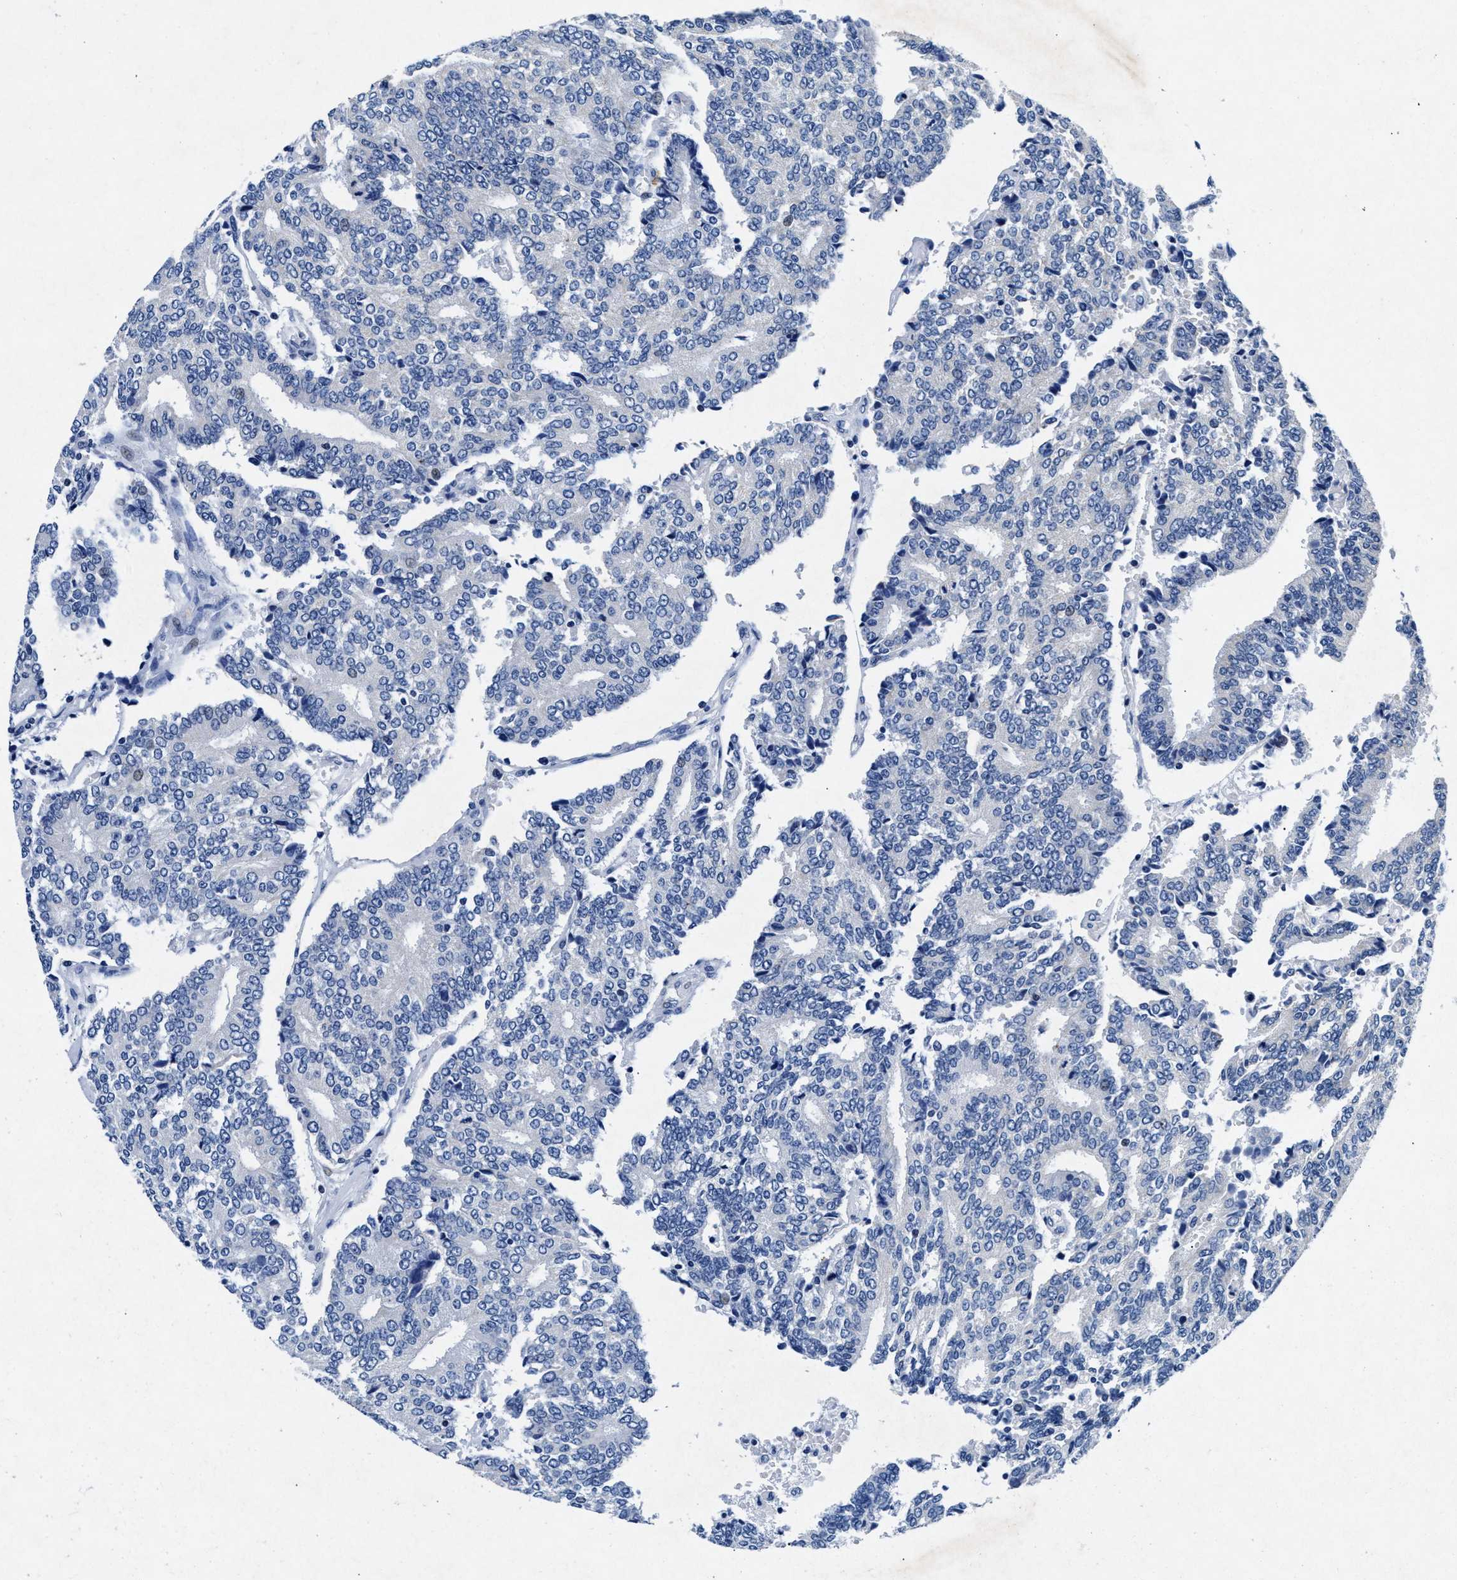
{"staining": {"intensity": "negative", "quantity": "none", "location": "none"}, "tissue": "prostate cancer", "cell_type": "Tumor cells", "image_type": "cancer", "snomed": [{"axis": "morphology", "description": "Adenocarcinoma, High grade"}, {"axis": "topography", "description": "Prostate"}], "caption": "Immunohistochemistry micrograph of high-grade adenocarcinoma (prostate) stained for a protein (brown), which demonstrates no staining in tumor cells. (DAB immunohistochemistry visualized using brightfield microscopy, high magnification).", "gene": "MAP6", "patient": {"sex": "male", "age": 55}}